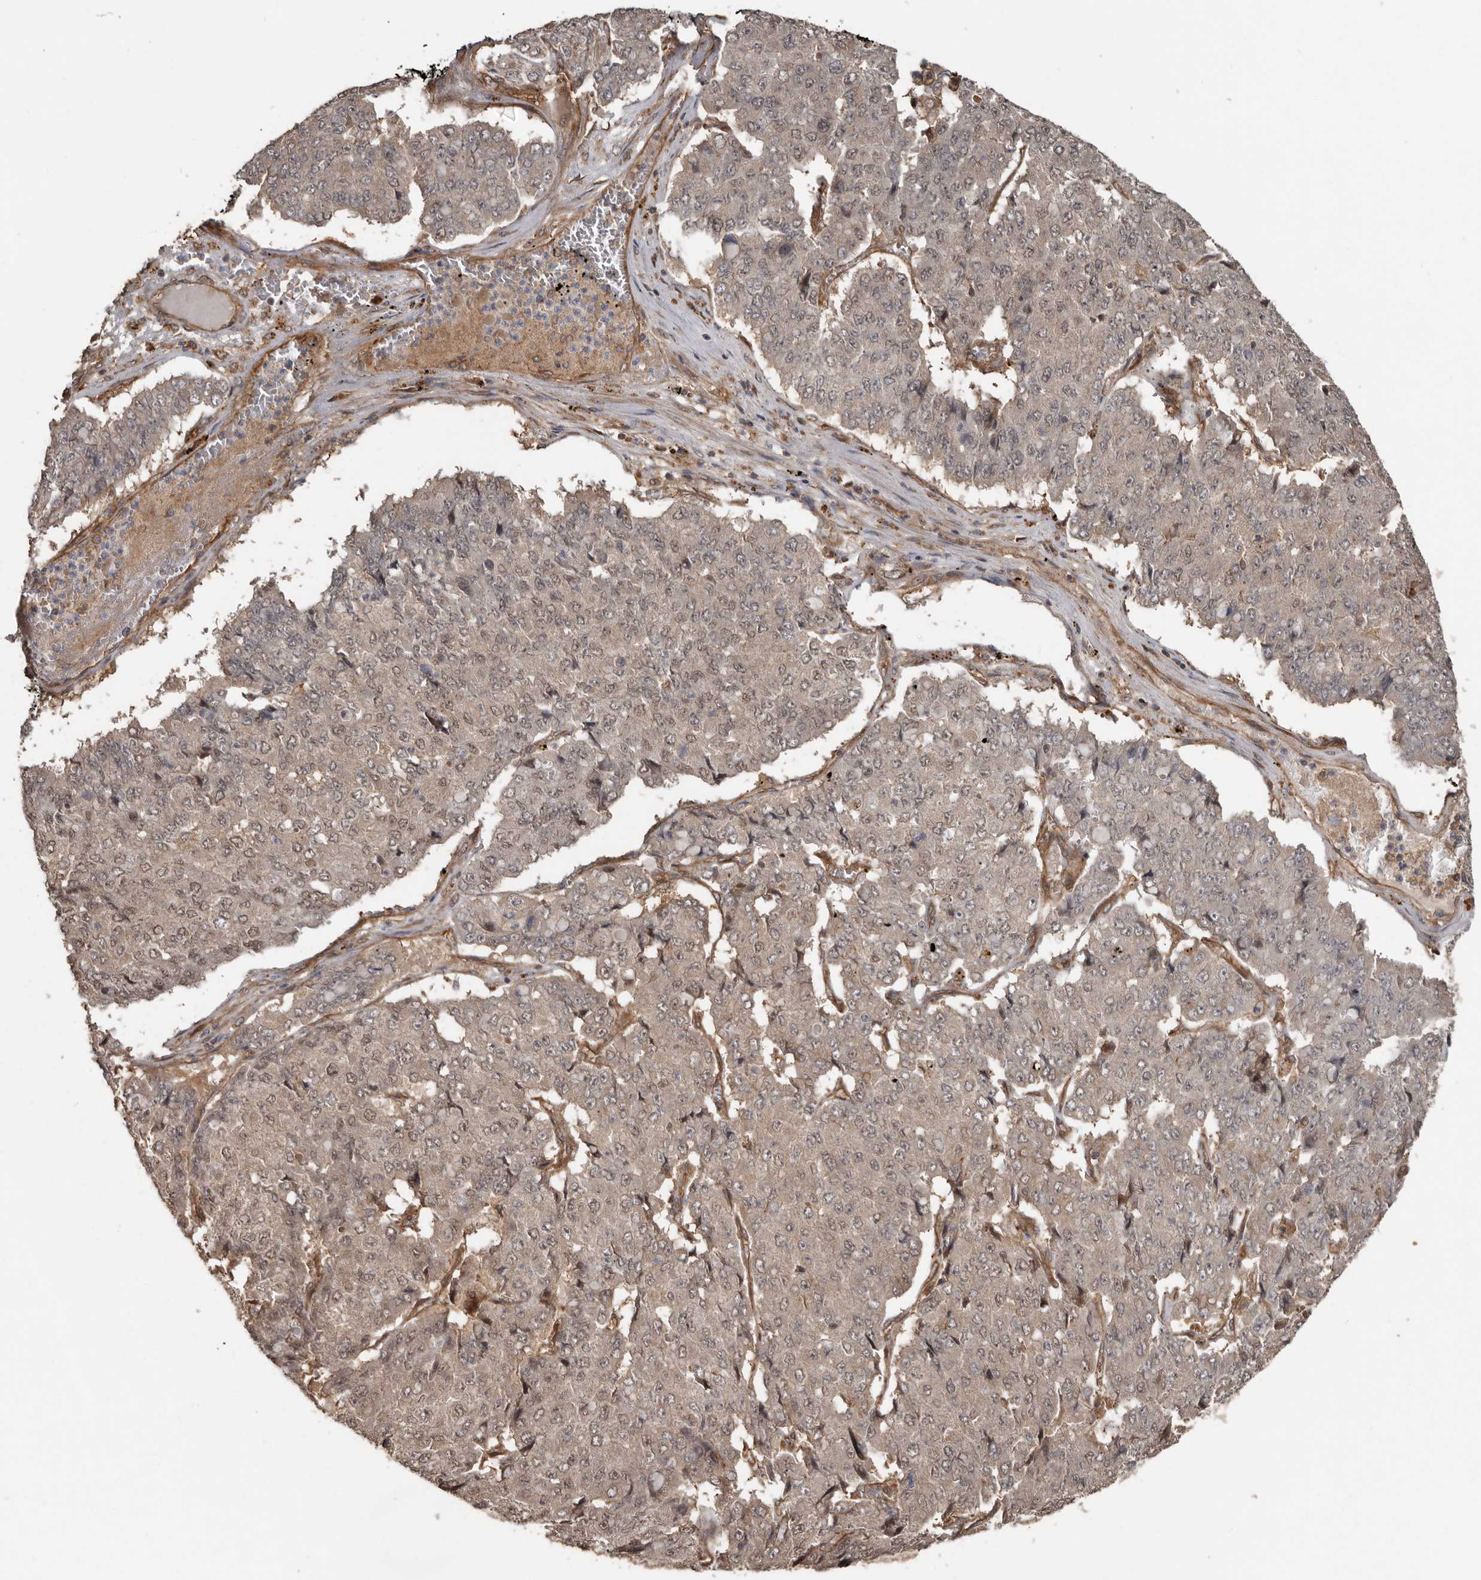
{"staining": {"intensity": "weak", "quantity": ">75%", "location": "cytoplasmic/membranous,nuclear"}, "tissue": "pancreatic cancer", "cell_type": "Tumor cells", "image_type": "cancer", "snomed": [{"axis": "morphology", "description": "Adenocarcinoma, NOS"}, {"axis": "topography", "description": "Pancreas"}], "caption": "Weak cytoplasmic/membranous and nuclear staining for a protein is present in about >75% of tumor cells of pancreatic cancer (adenocarcinoma) using immunohistochemistry (IHC).", "gene": "EXOC3L1", "patient": {"sex": "male", "age": 50}}